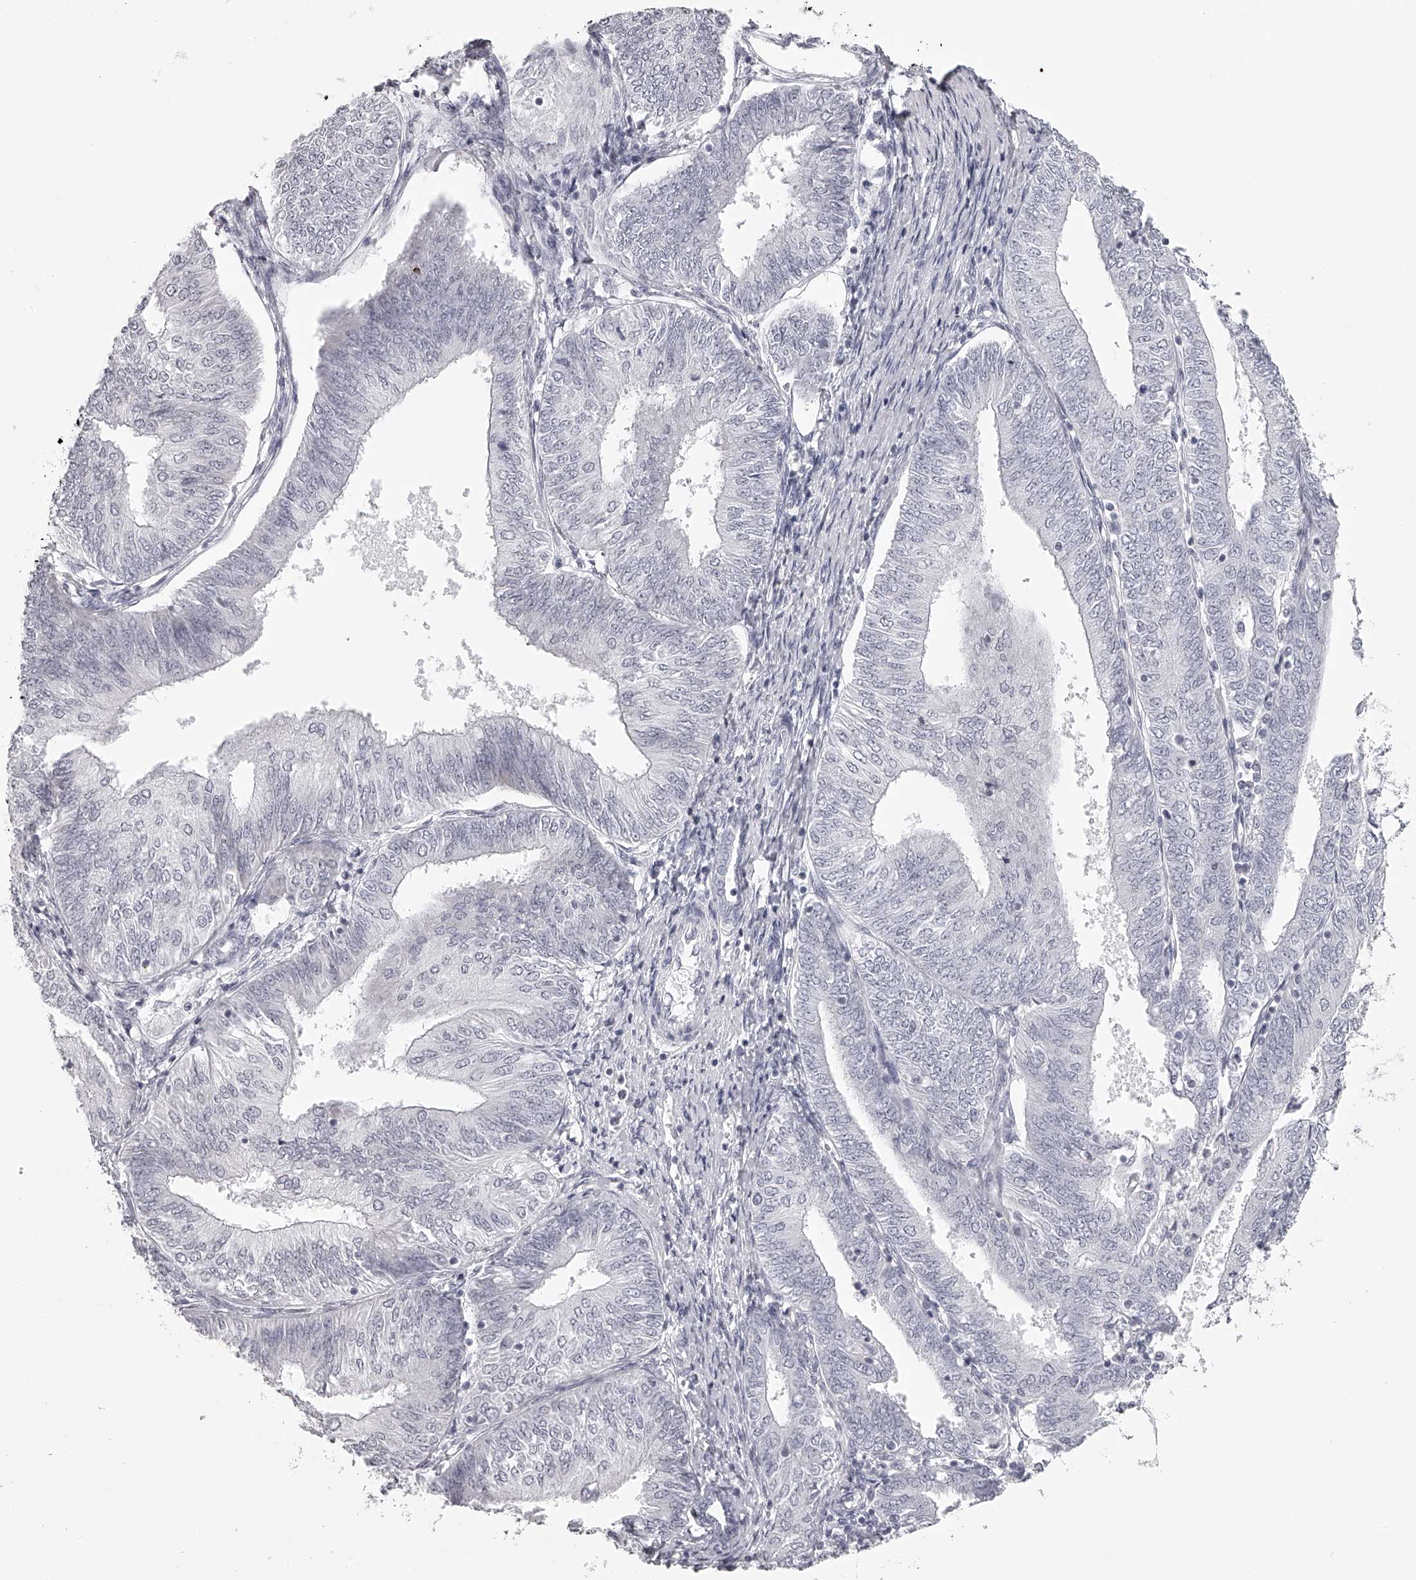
{"staining": {"intensity": "negative", "quantity": "none", "location": "none"}, "tissue": "endometrial cancer", "cell_type": "Tumor cells", "image_type": "cancer", "snomed": [{"axis": "morphology", "description": "Adenocarcinoma, NOS"}, {"axis": "topography", "description": "Endometrium"}], "caption": "High power microscopy photomicrograph of an immunohistochemistry (IHC) image of endometrial adenocarcinoma, revealing no significant positivity in tumor cells.", "gene": "SEC11C", "patient": {"sex": "female", "age": 58}}